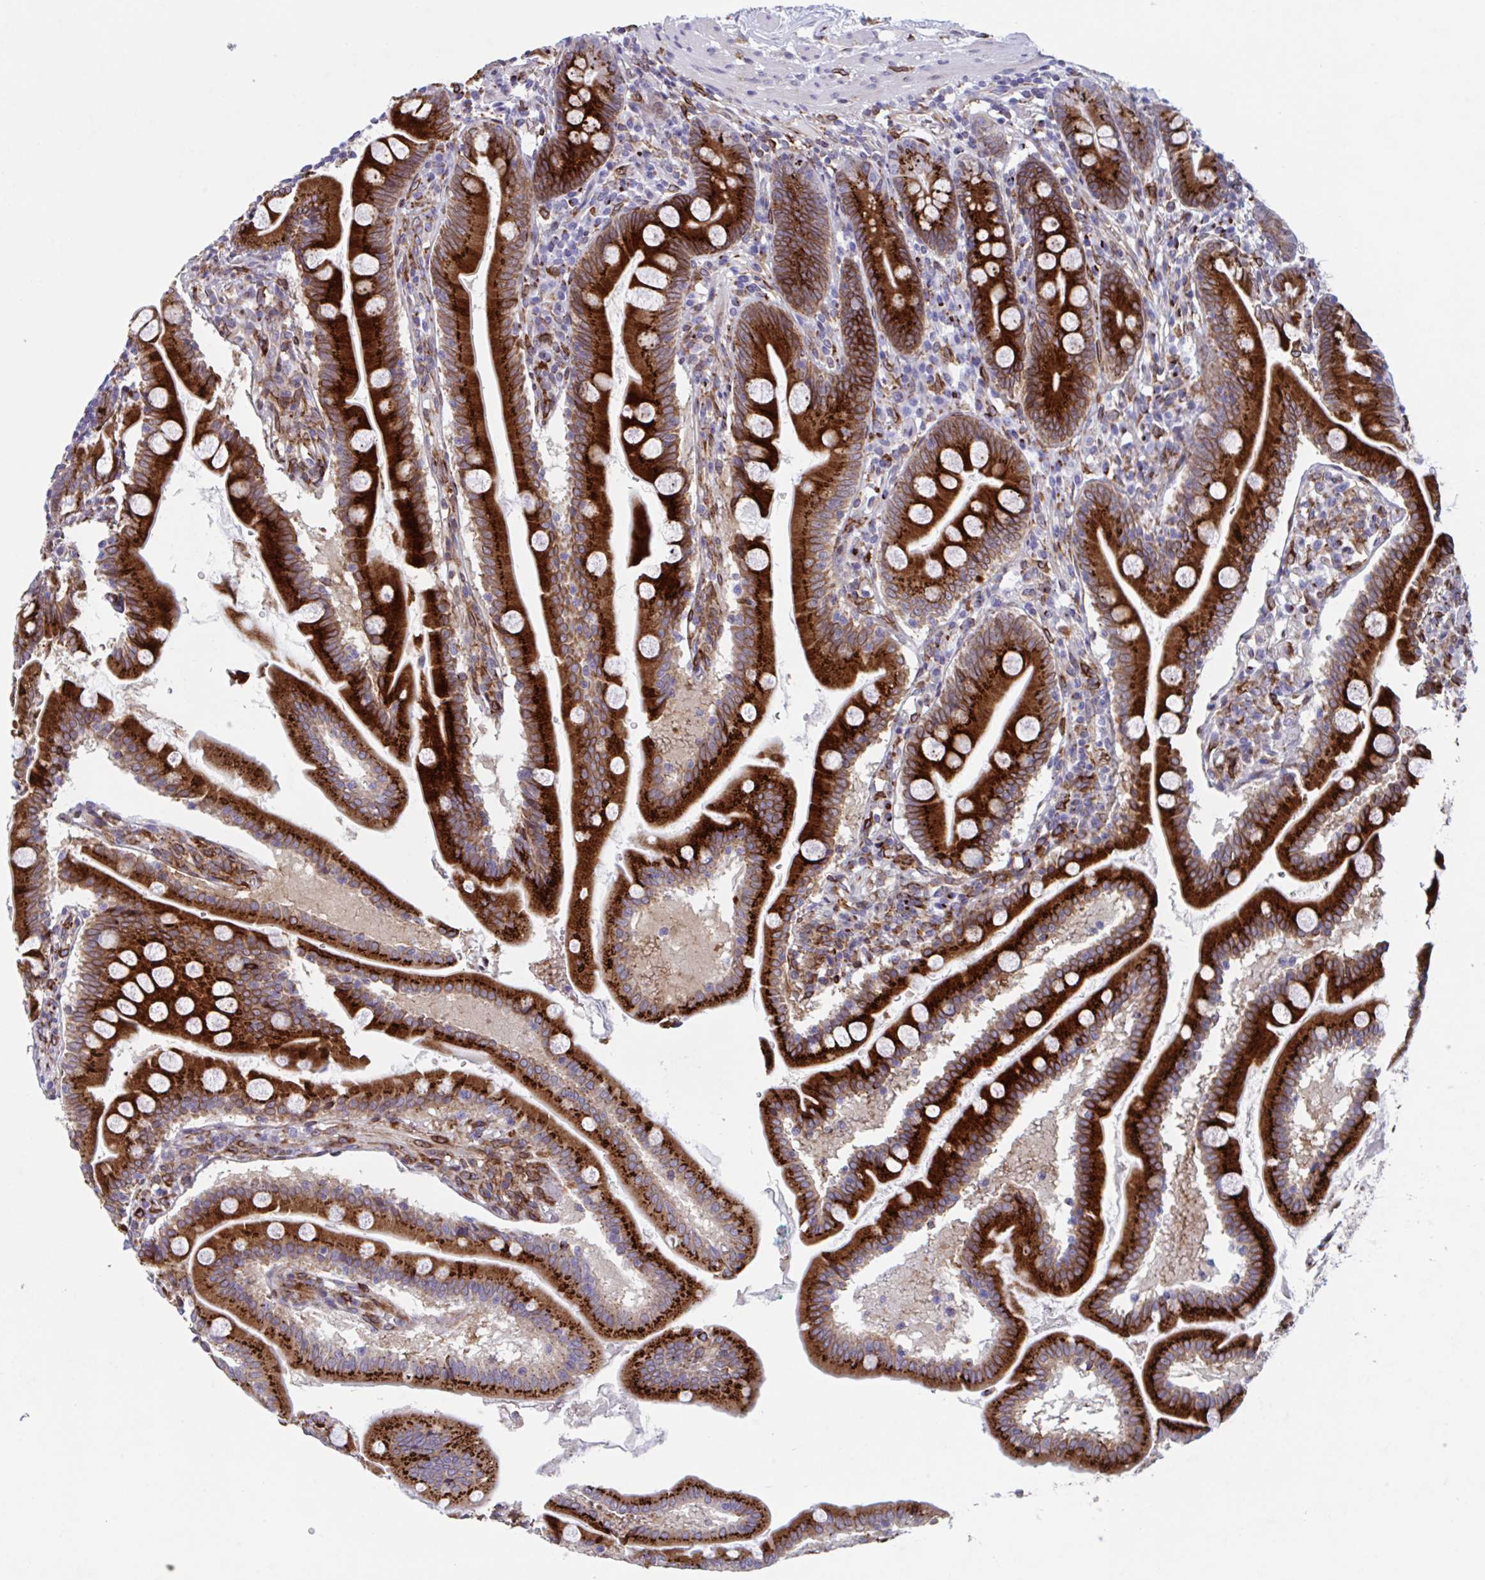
{"staining": {"intensity": "strong", "quantity": ">75%", "location": "cytoplasmic/membranous"}, "tissue": "duodenum", "cell_type": "Glandular cells", "image_type": "normal", "snomed": [{"axis": "morphology", "description": "Normal tissue, NOS"}, {"axis": "topography", "description": "Duodenum"}], "caption": "Immunohistochemical staining of unremarkable human duodenum exhibits strong cytoplasmic/membranous protein staining in approximately >75% of glandular cells. Nuclei are stained in blue.", "gene": "RFK", "patient": {"sex": "female", "age": 67}}